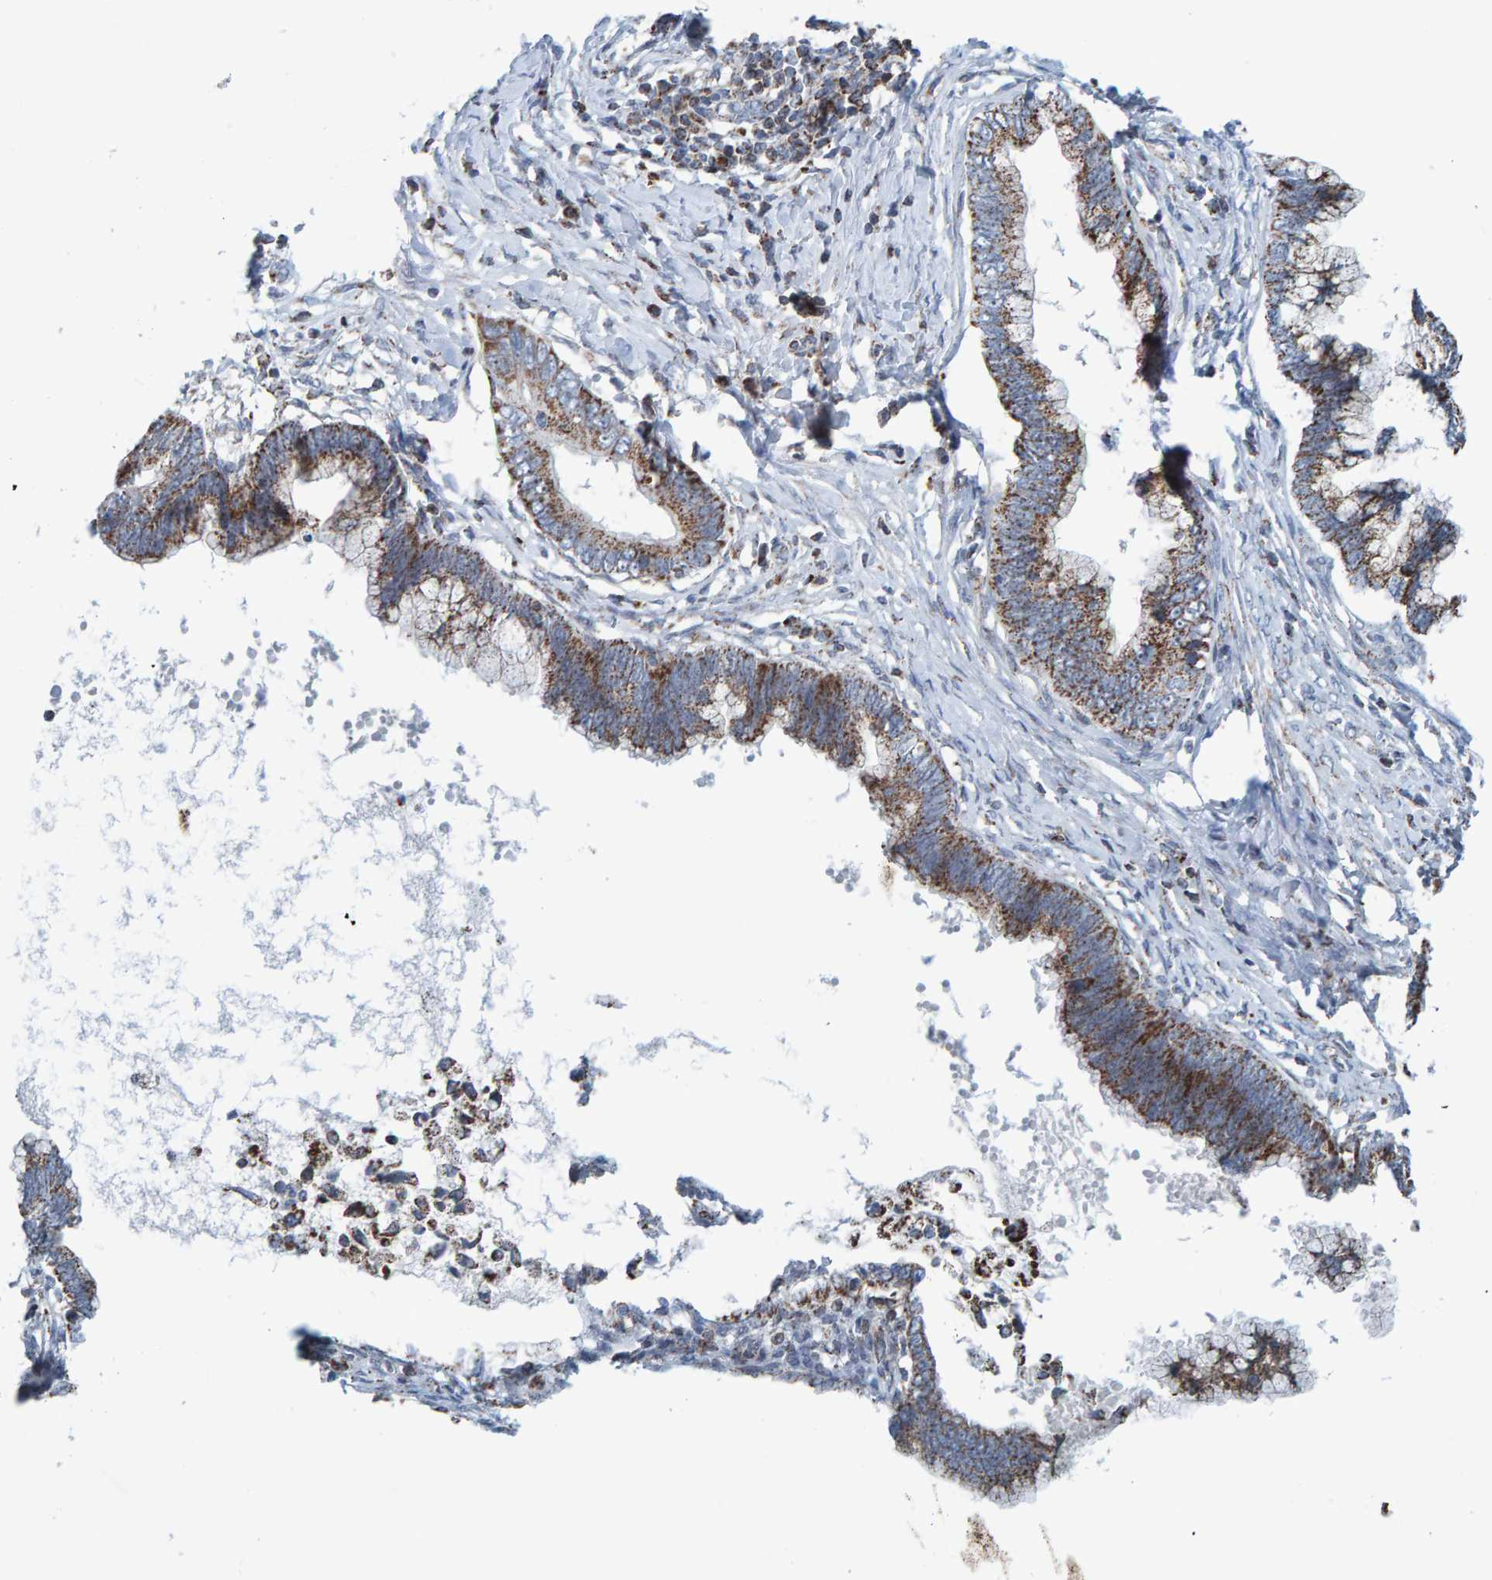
{"staining": {"intensity": "moderate", "quantity": ">75%", "location": "cytoplasmic/membranous"}, "tissue": "cervical cancer", "cell_type": "Tumor cells", "image_type": "cancer", "snomed": [{"axis": "morphology", "description": "Adenocarcinoma, NOS"}, {"axis": "topography", "description": "Cervix"}], "caption": "Immunohistochemistry micrograph of neoplastic tissue: human cervical adenocarcinoma stained using immunohistochemistry (IHC) displays medium levels of moderate protein expression localized specifically in the cytoplasmic/membranous of tumor cells, appearing as a cytoplasmic/membranous brown color.", "gene": "ZNF48", "patient": {"sex": "female", "age": 44}}